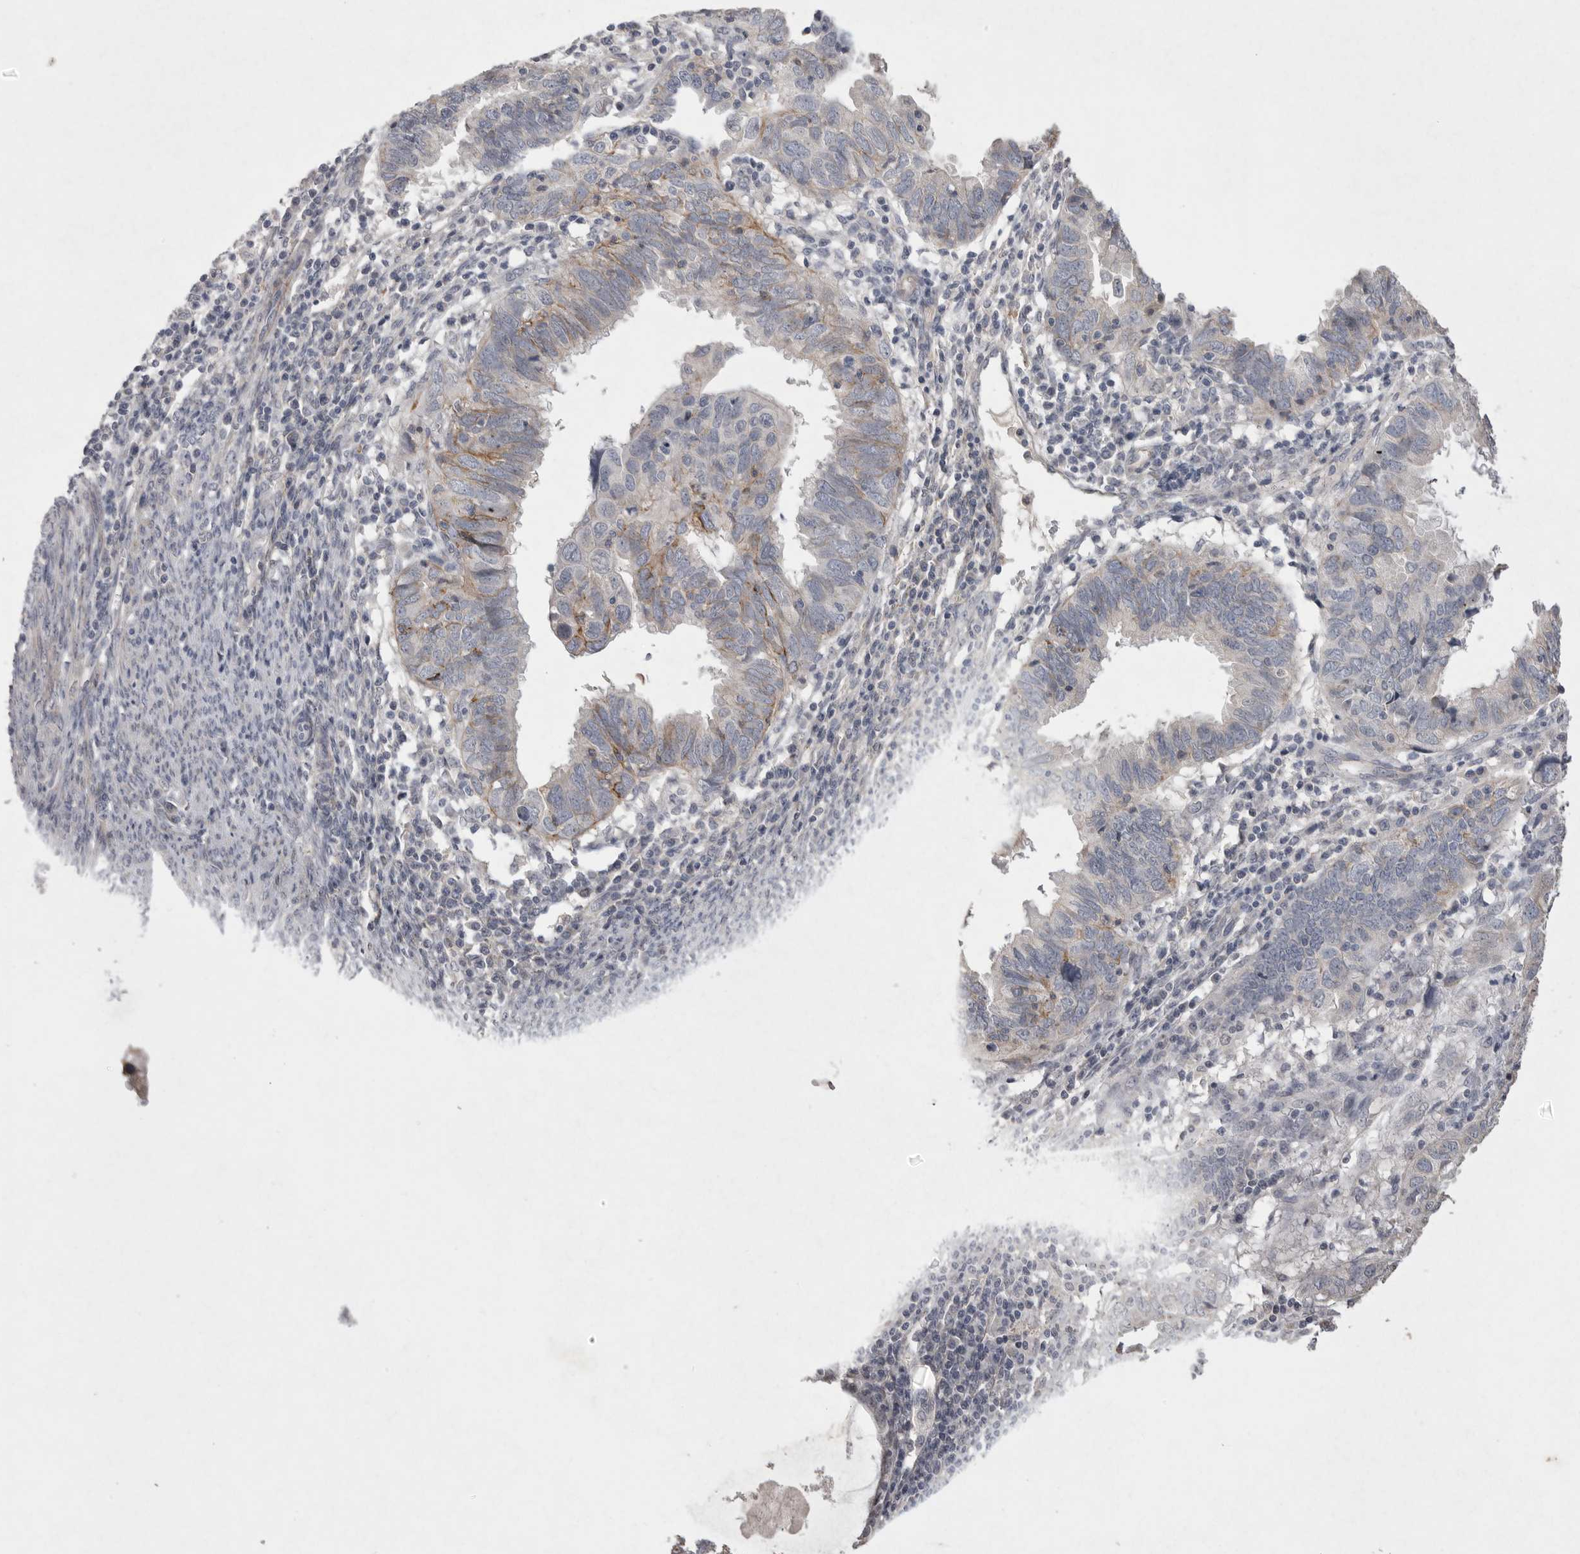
{"staining": {"intensity": "weak", "quantity": "<25%", "location": "cytoplasmic/membranous"}, "tissue": "endometrial cancer", "cell_type": "Tumor cells", "image_type": "cancer", "snomed": [{"axis": "morphology", "description": "Adenocarcinoma, NOS"}, {"axis": "topography", "description": "Uterus"}], "caption": "Immunohistochemical staining of endometrial cancer exhibits no significant positivity in tumor cells.", "gene": "VANGL2", "patient": {"sex": "female", "age": 77}}